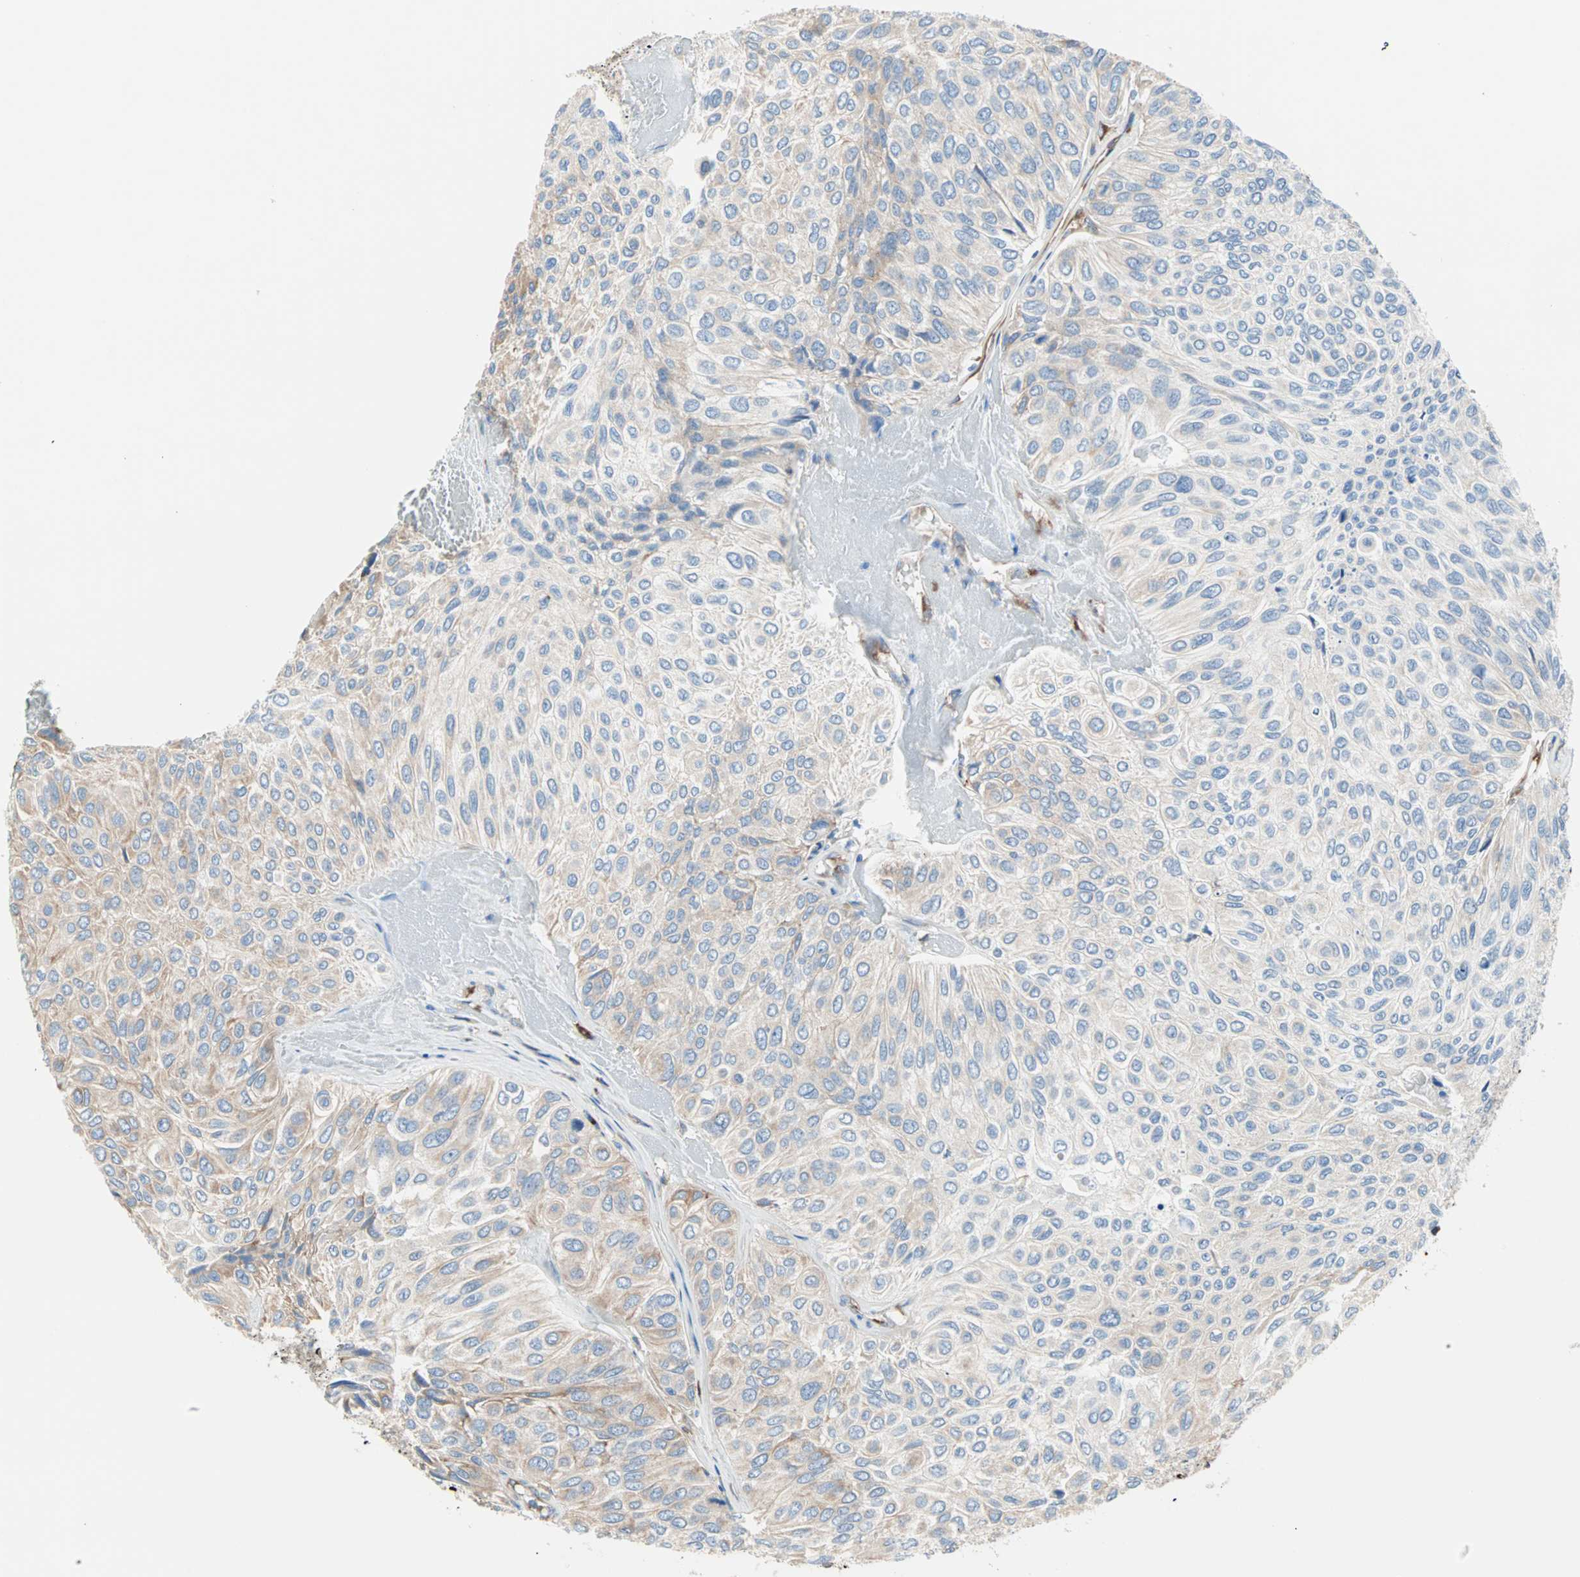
{"staining": {"intensity": "weak", "quantity": ">75%", "location": "cytoplasmic/membranous"}, "tissue": "urothelial cancer", "cell_type": "Tumor cells", "image_type": "cancer", "snomed": [{"axis": "morphology", "description": "Urothelial carcinoma, High grade"}, {"axis": "topography", "description": "Urinary bladder"}], "caption": "High-grade urothelial carcinoma stained for a protein (brown) reveals weak cytoplasmic/membranous positive positivity in about >75% of tumor cells.", "gene": "PLCXD1", "patient": {"sex": "male", "age": 66}}